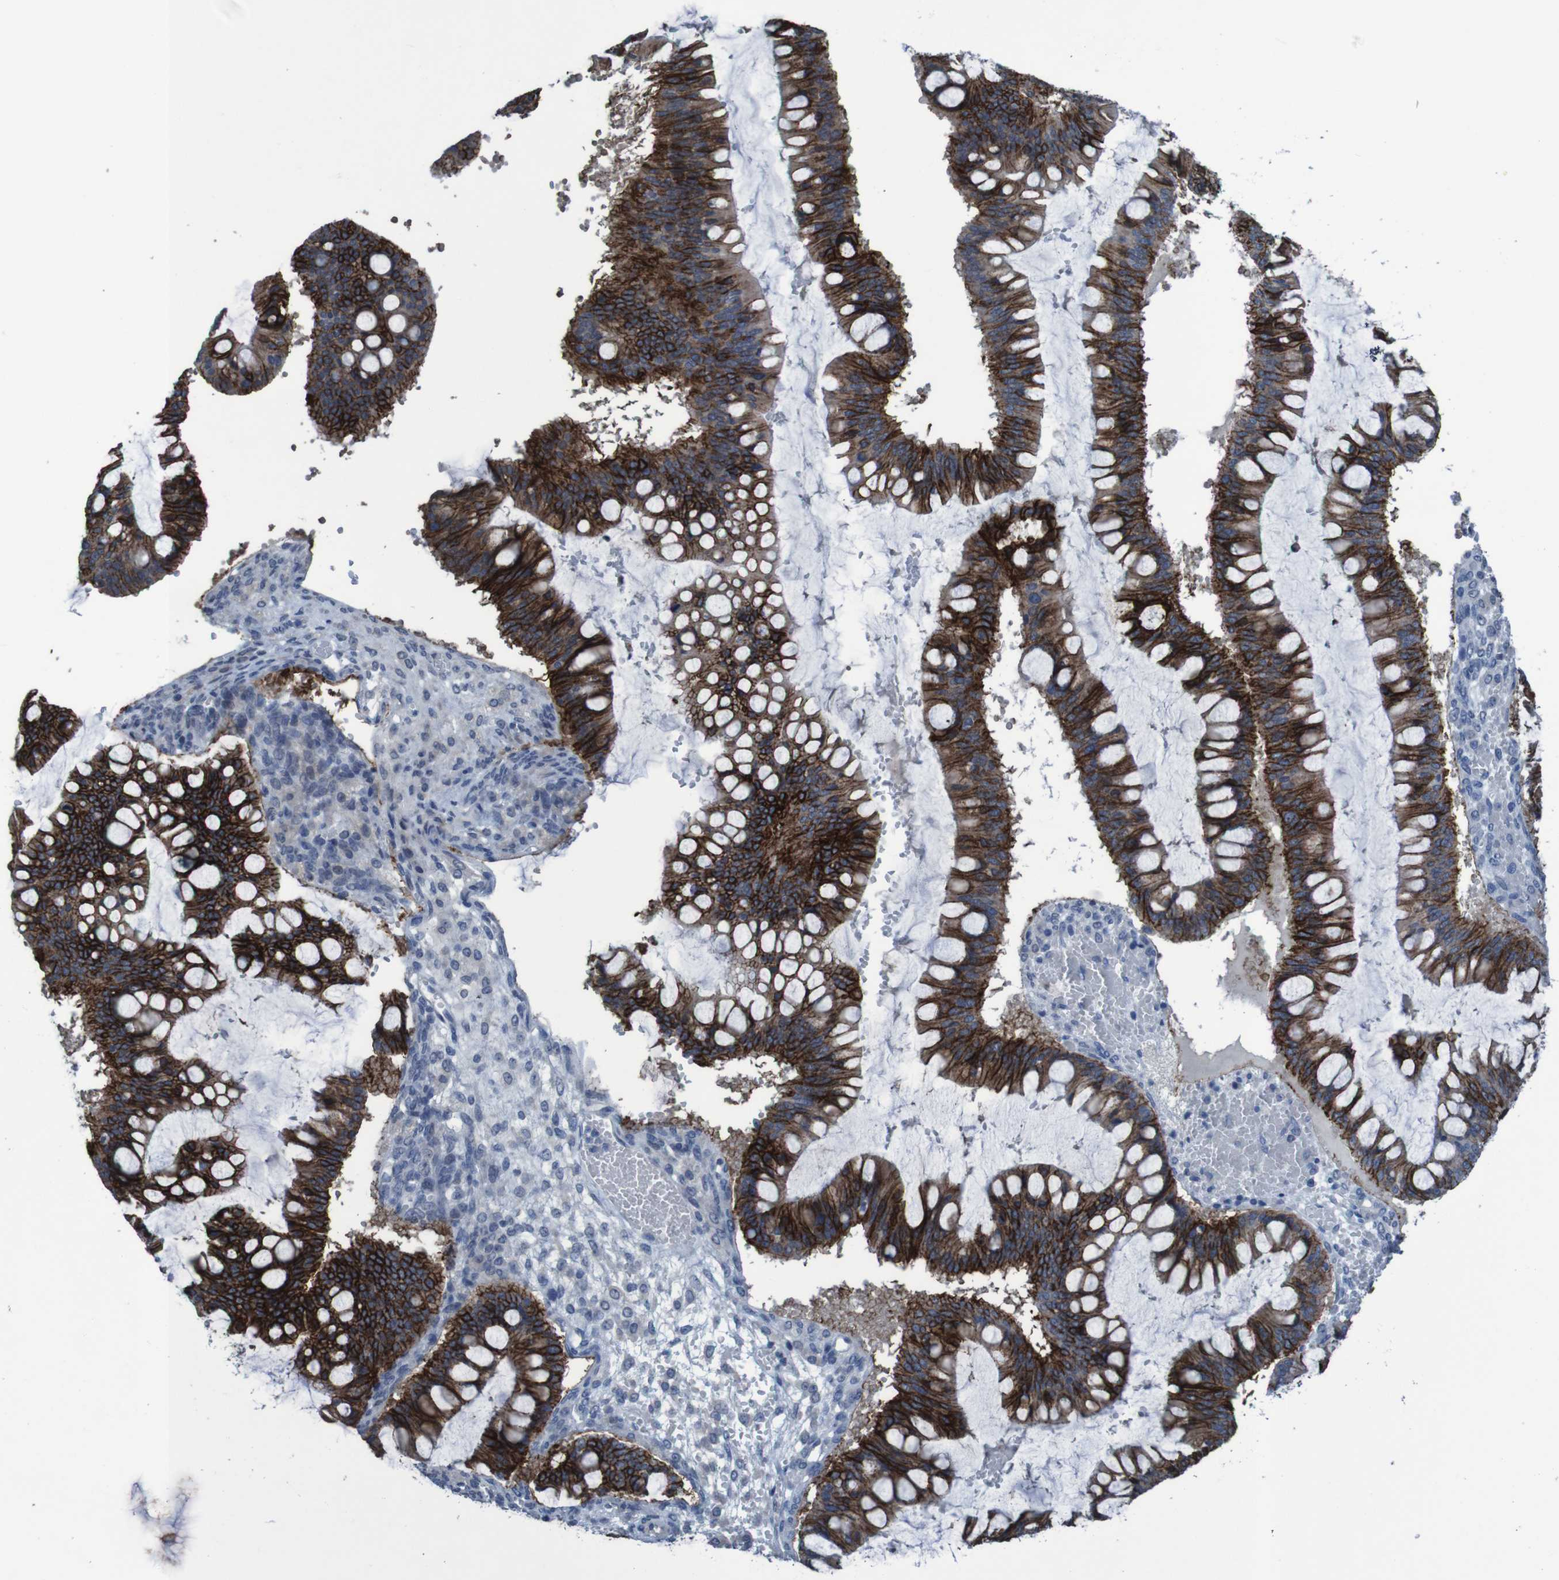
{"staining": {"intensity": "strong", "quantity": ">75%", "location": "cytoplasmic/membranous"}, "tissue": "ovarian cancer", "cell_type": "Tumor cells", "image_type": "cancer", "snomed": [{"axis": "morphology", "description": "Cystadenocarcinoma, mucinous, NOS"}, {"axis": "topography", "description": "Ovary"}], "caption": "Immunohistochemistry (IHC) (DAB (3,3'-diaminobenzidine)) staining of human mucinous cystadenocarcinoma (ovarian) demonstrates strong cytoplasmic/membranous protein staining in about >75% of tumor cells.", "gene": "CLDN18", "patient": {"sex": "female", "age": 73}}